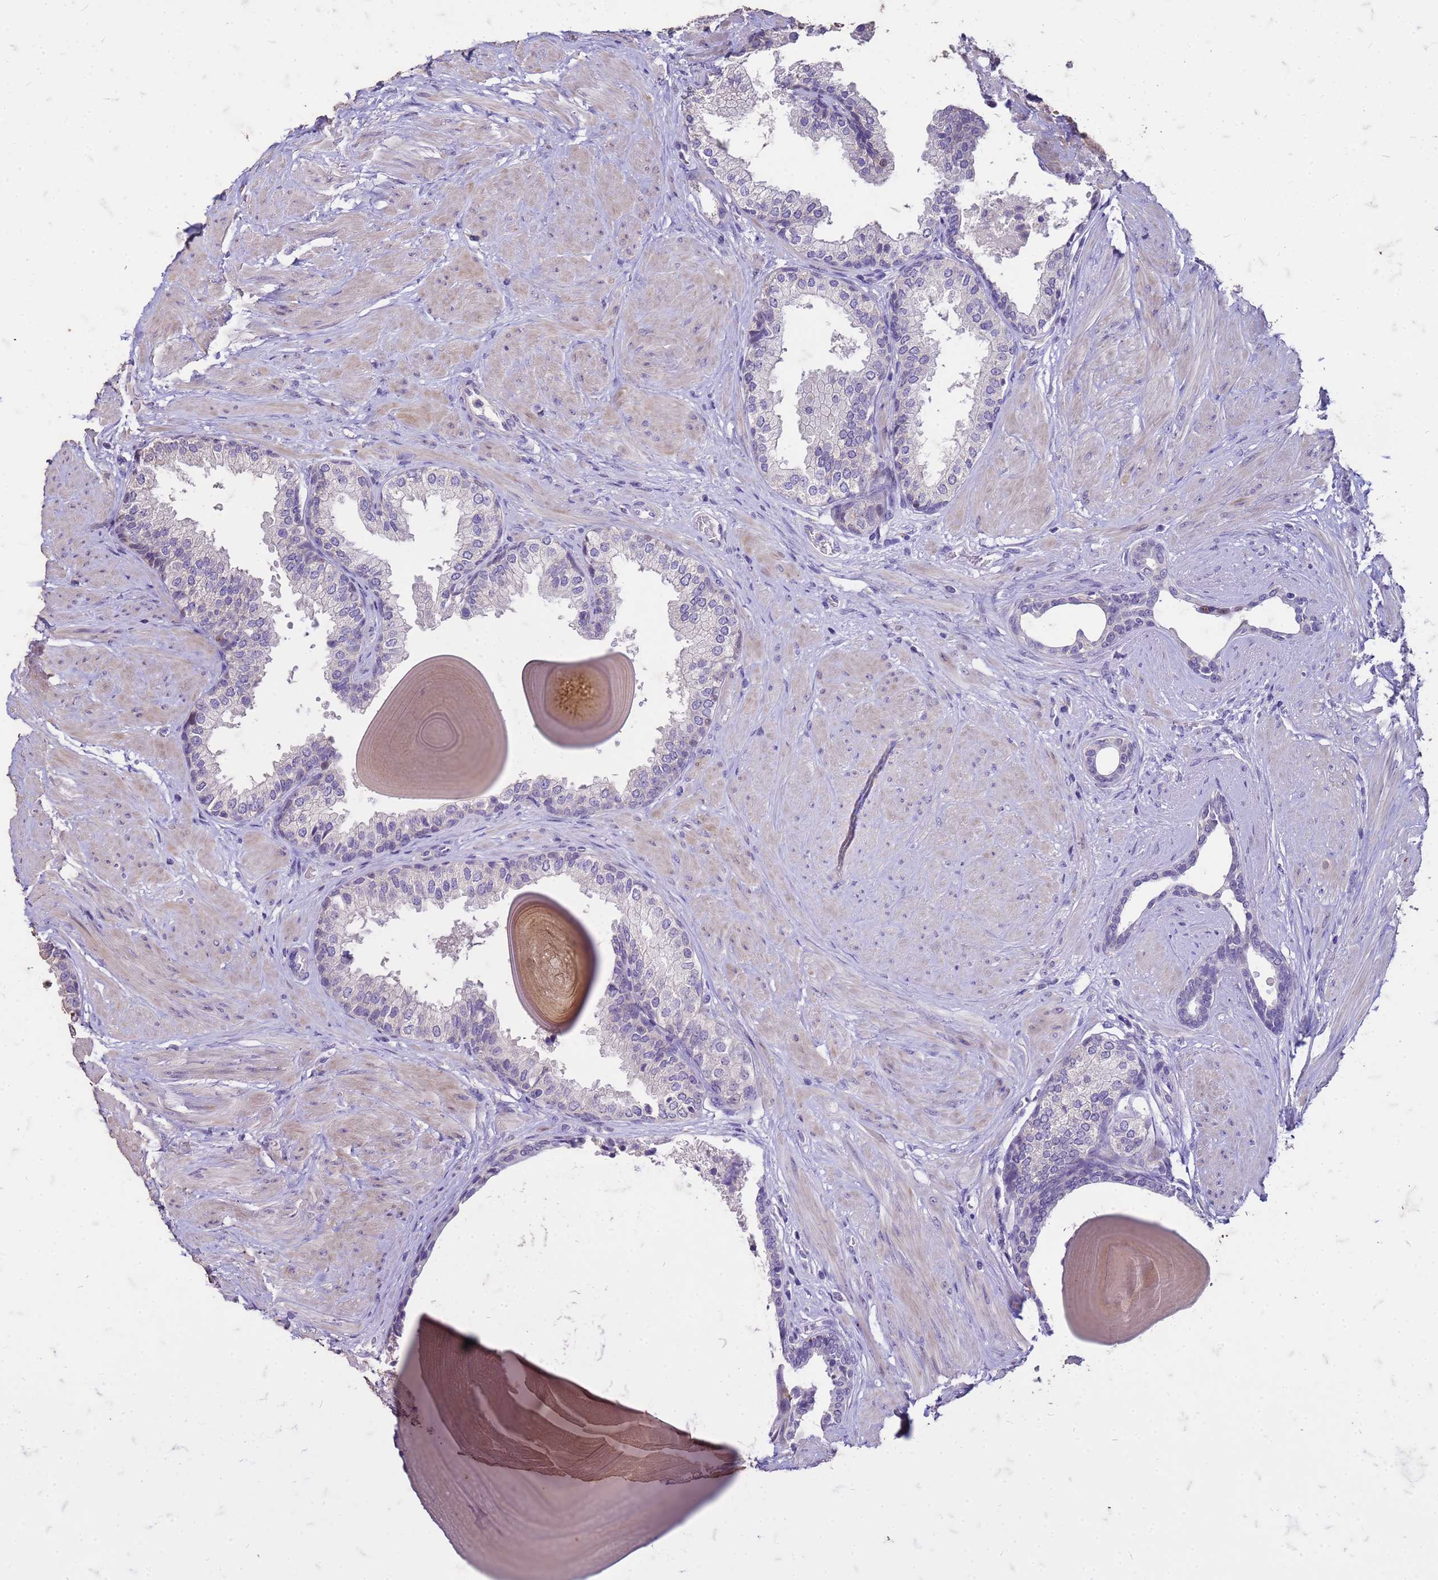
{"staining": {"intensity": "negative", "quantity": "none", "location": "none"}, "tissue": "prostate", "cell_type": "Glandular cells", "image_type": "normal", "snomed": [{"axis": "morphology", "description": "Normal tissue, NOS"}, {"axis": "topography", "description": "Prostate"}], "caption": "Glandular cells show no significant protein expression in normal prostate.", "gene": "FAM184B", "patient": {"sex": "male", "age": 48}}